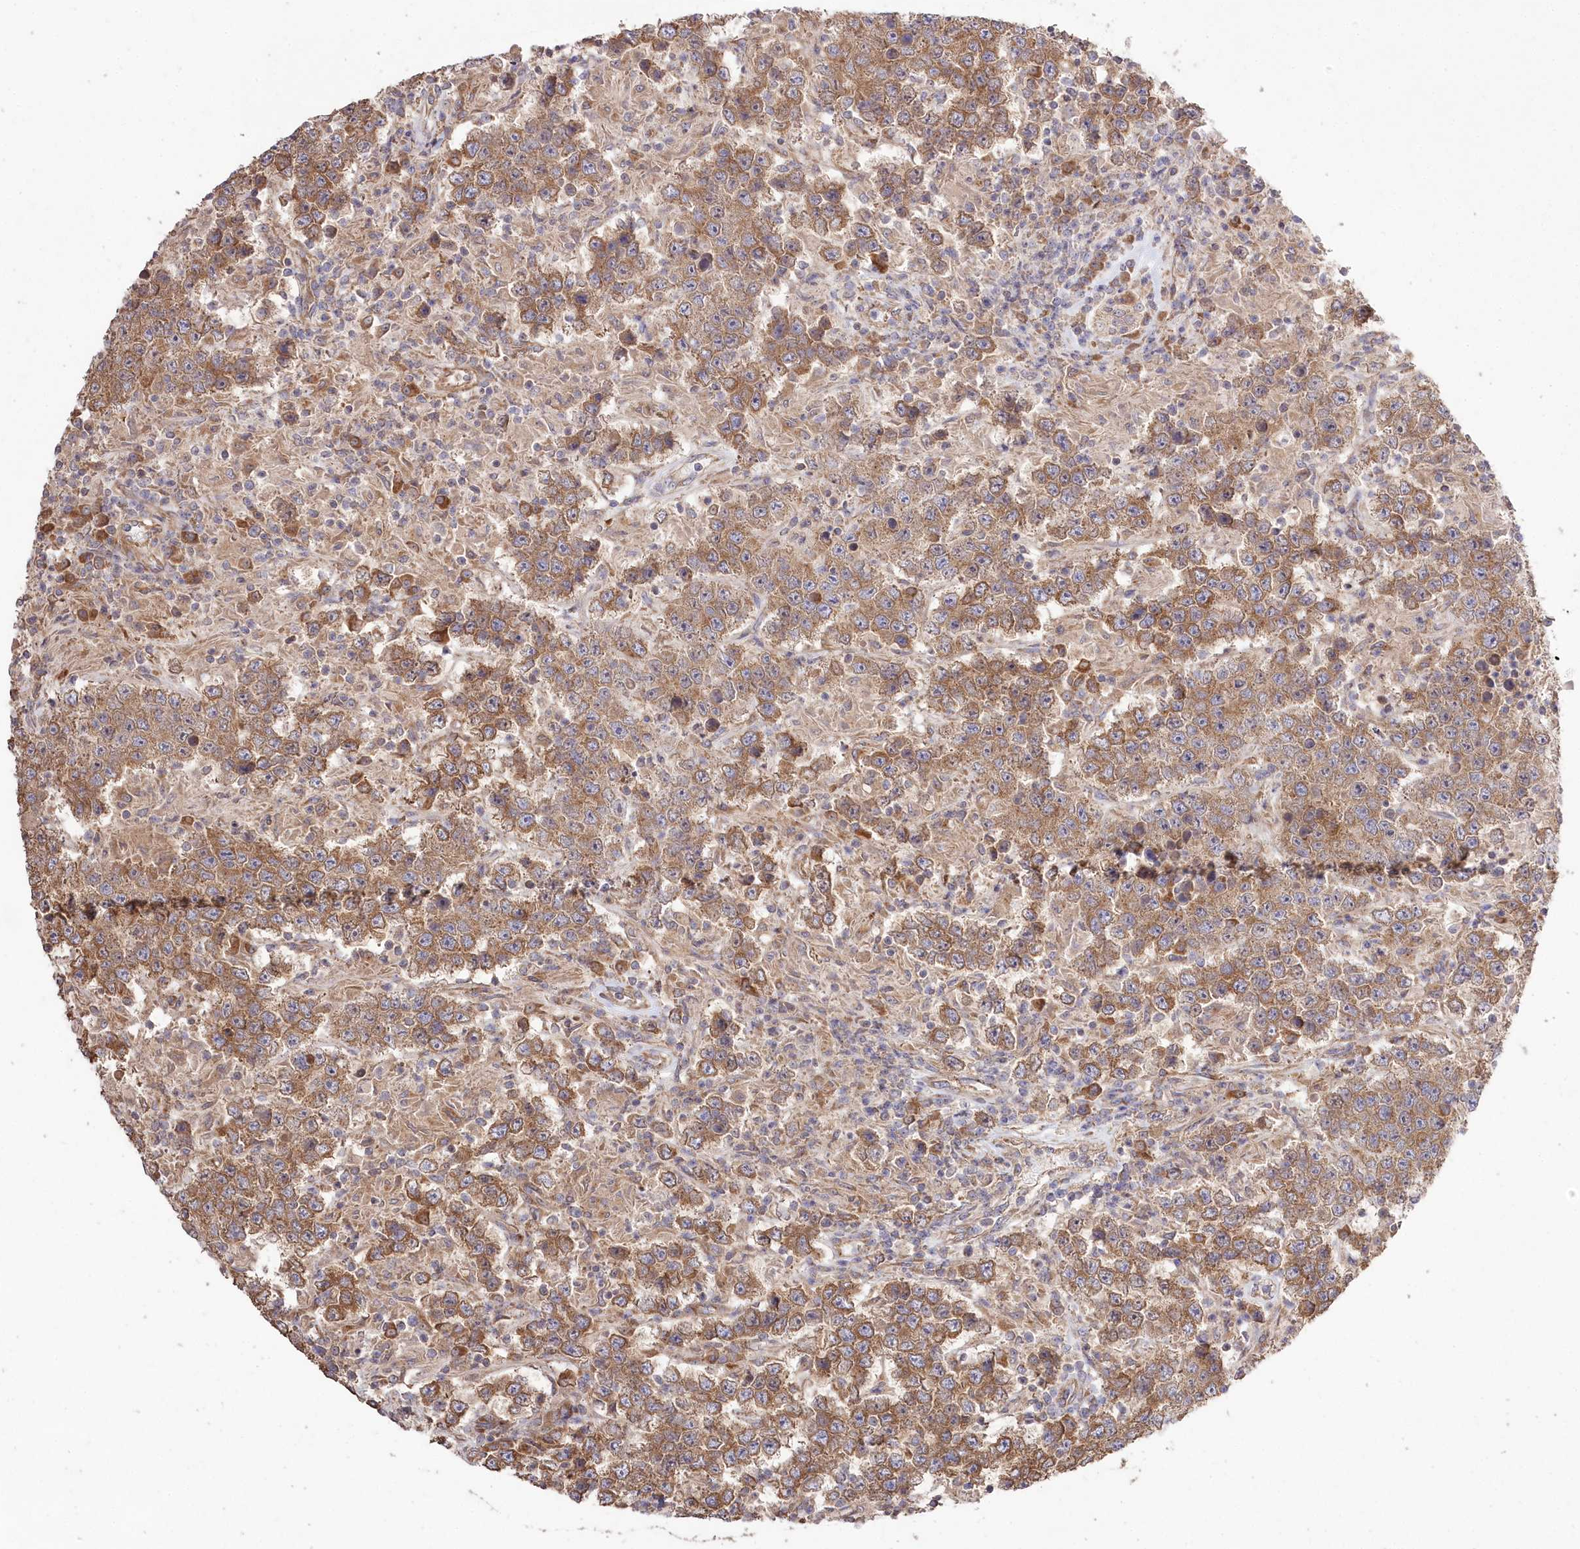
{"staining": {"intensity": "moderate", "quantity": ">75%", "location": "cytoplasmic/membranous"}, "tissue": "testis cancer", "cell_type": "Tumor cells", "image_type": "cancer", "snomed": [{"axis": "morphology", "description": "Normal tissue, NOS"}, {"axis": "morphology", "description": "Urothelial carcinoma, High grade"}, {"axis": "morphology", "description": "Seminoma, NOS"}, {"axis": "morphology", "description": "Carcinoma, Embryonal, NOS"}, {"axis": "topography", "description": "Urinary bladder"}, {"axis": "topography", "description": "Testis"}], "caption": "IHC photomicrograph of human testis cancer stained for a protein (brown), which reveals medium levels of moderate cytoplasmic/membranous positivity in approximately >75% of tumor cells.", "gene": "PRSS53", "patient": {"sex": "male", "age": 41}}